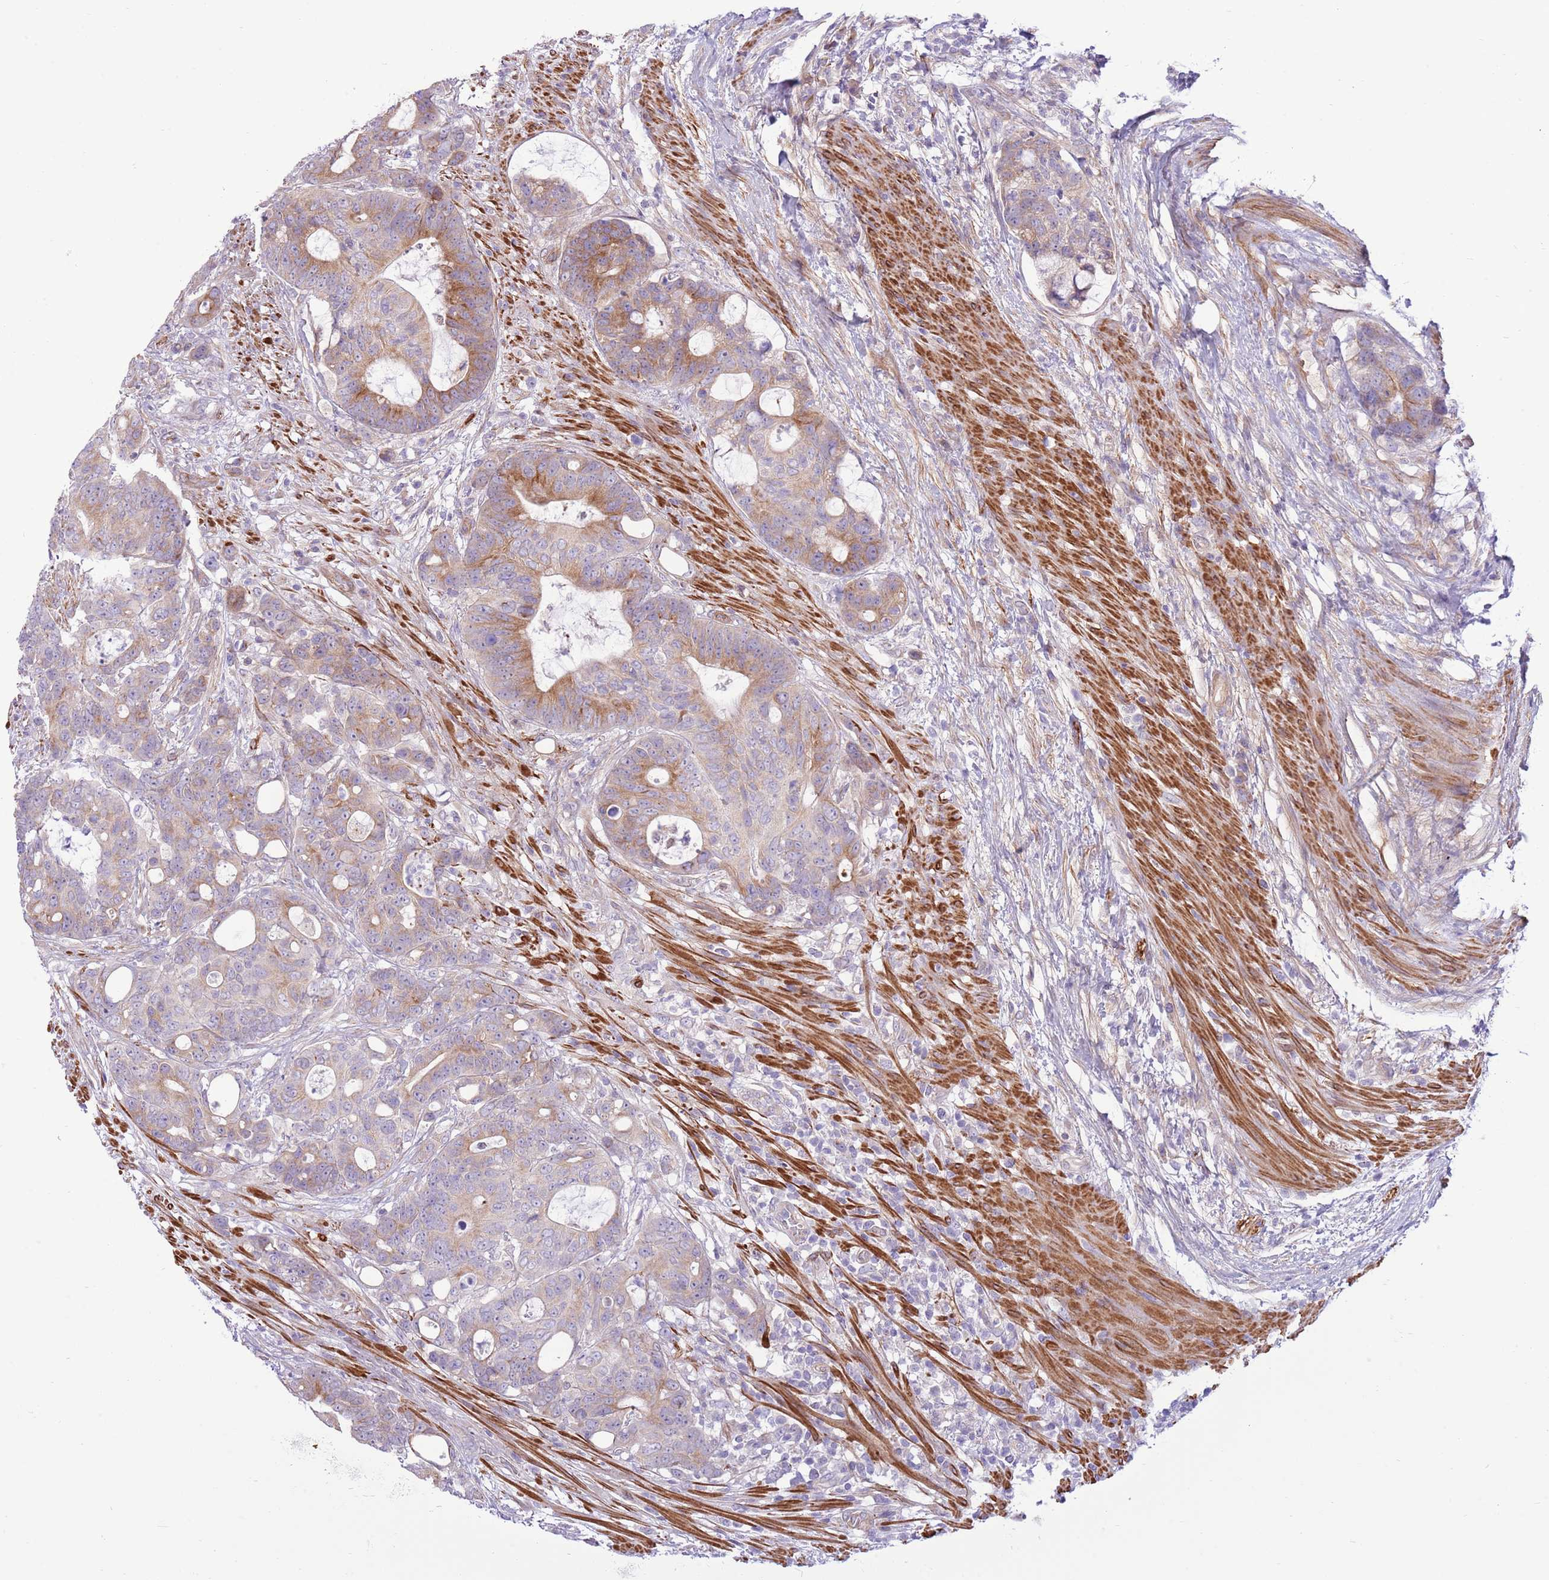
{"staining": {"intensity": "moderate", "quantity": "25%-75%", "location": "cytoplasmic/membranous"}, "tissue": "colorectal cancer", "cell_type": "Tumor cells", "image_type": "cancer", "snomed": [{"axis": "morphology", "description": "Adenocarcinoma, NOS"}, {"axis": "topography", "description": "Colon"}], "caption": "Tumor cells exhibit moderate cytoplasmic/membranous expression in approximately 25%-75% of cells in colorectal cancer (adenocarcinoma). (brown staining indicates protein expression, while blue staining denotes nuclei).", "gene": "ZC4H2", "patient": {"sex": "female", "age": 82}}